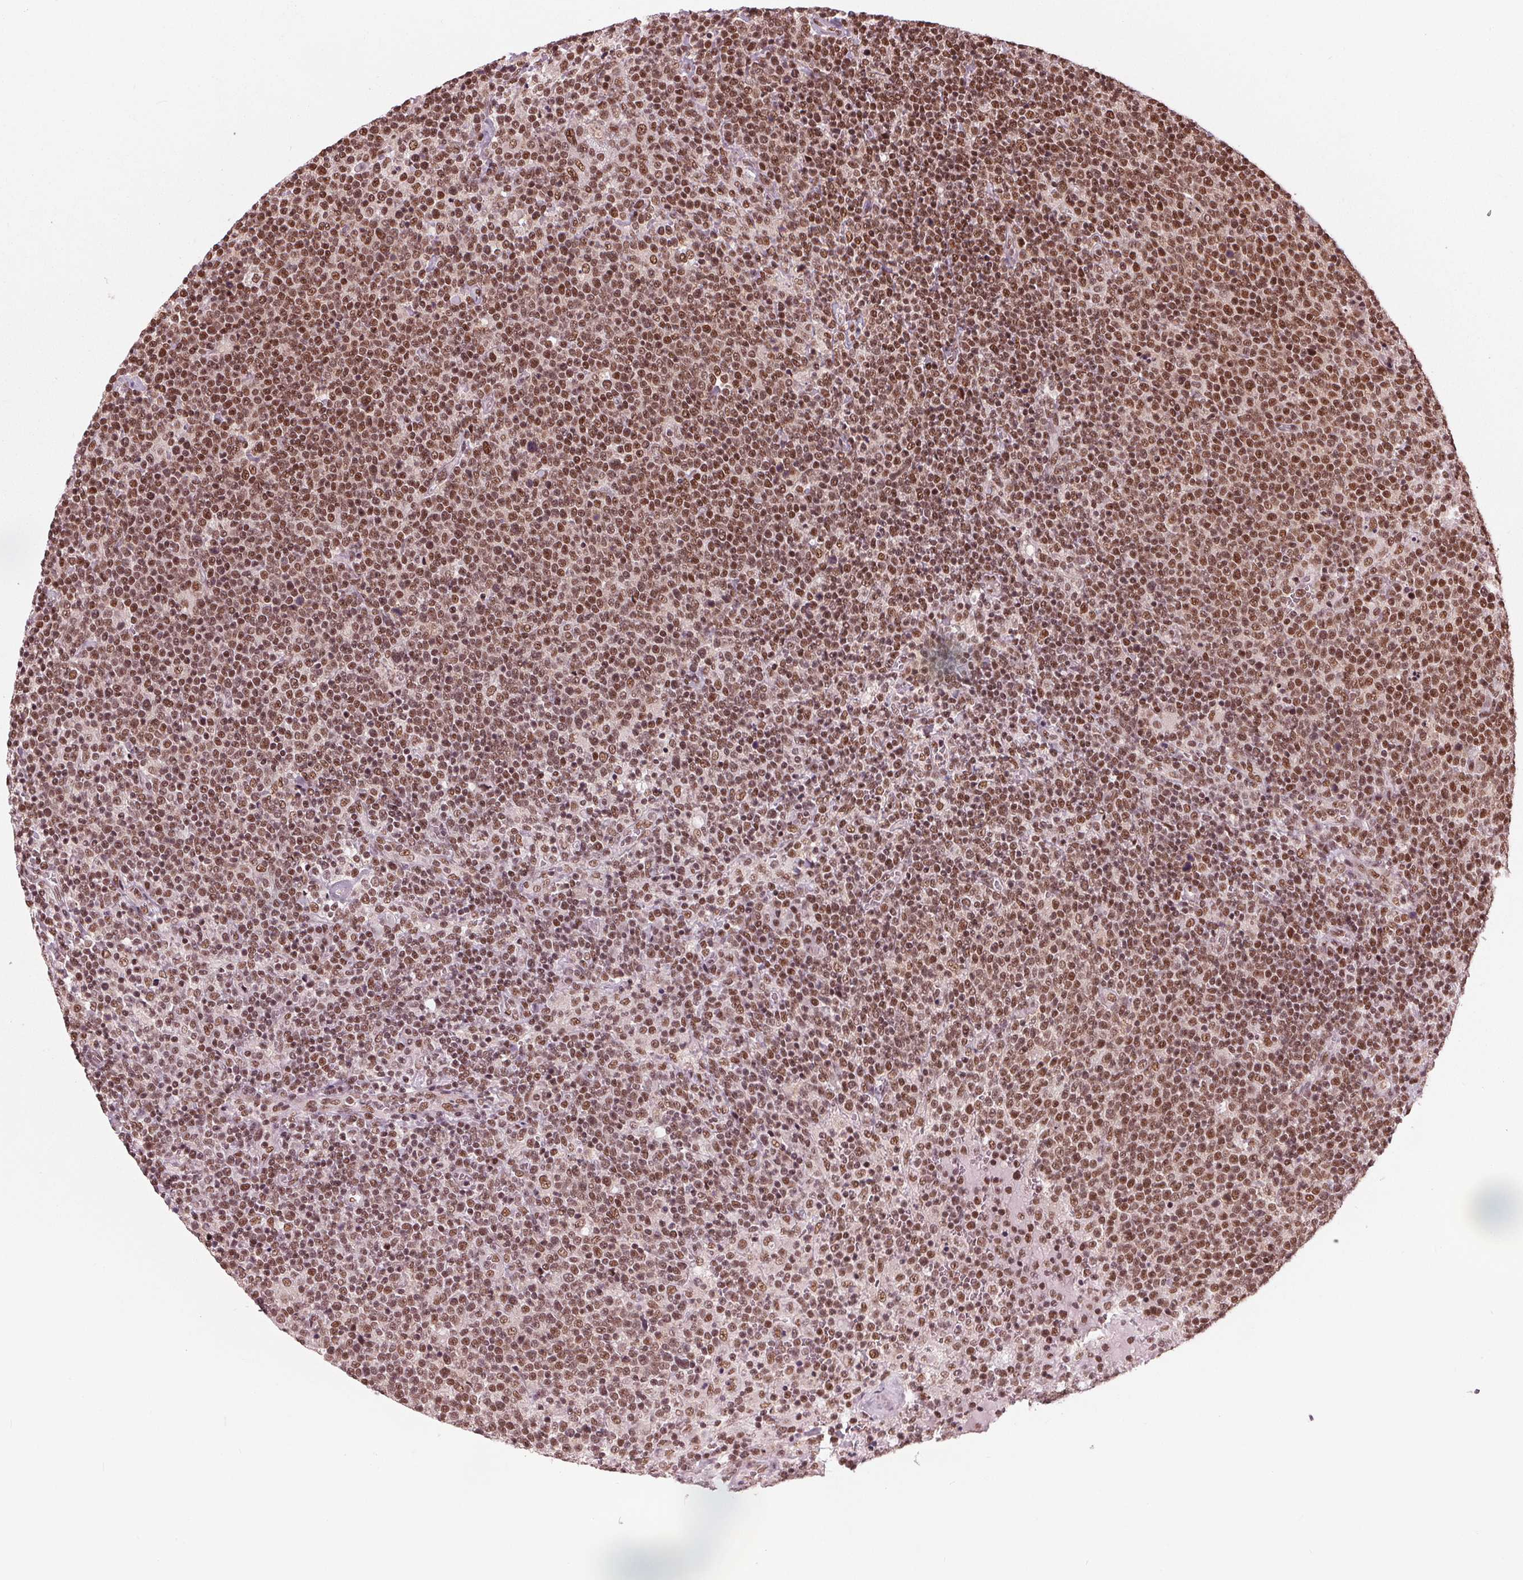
{"staining": {"intensity": "moderate", "quantity": ">75%", "location": "nuclear"}, "tissue": "lymphoma", "cell_type": "Tumor cells", "image_type": "cancer", "snomed": [{"axis": "morphology", "description": "Malignant lymphoma, non-Hodgkin's type, High grade"}, {"axis": "topography", "description": "Lymph node"}], "caption": "A micrograph showing moderate nuclear expression in approximately >75% of tumor cells in lymphoma, as visualized by brown immunohistochemical staining.", "gene": "LSM2", "patient": {"sex": "male", "age": 61}}